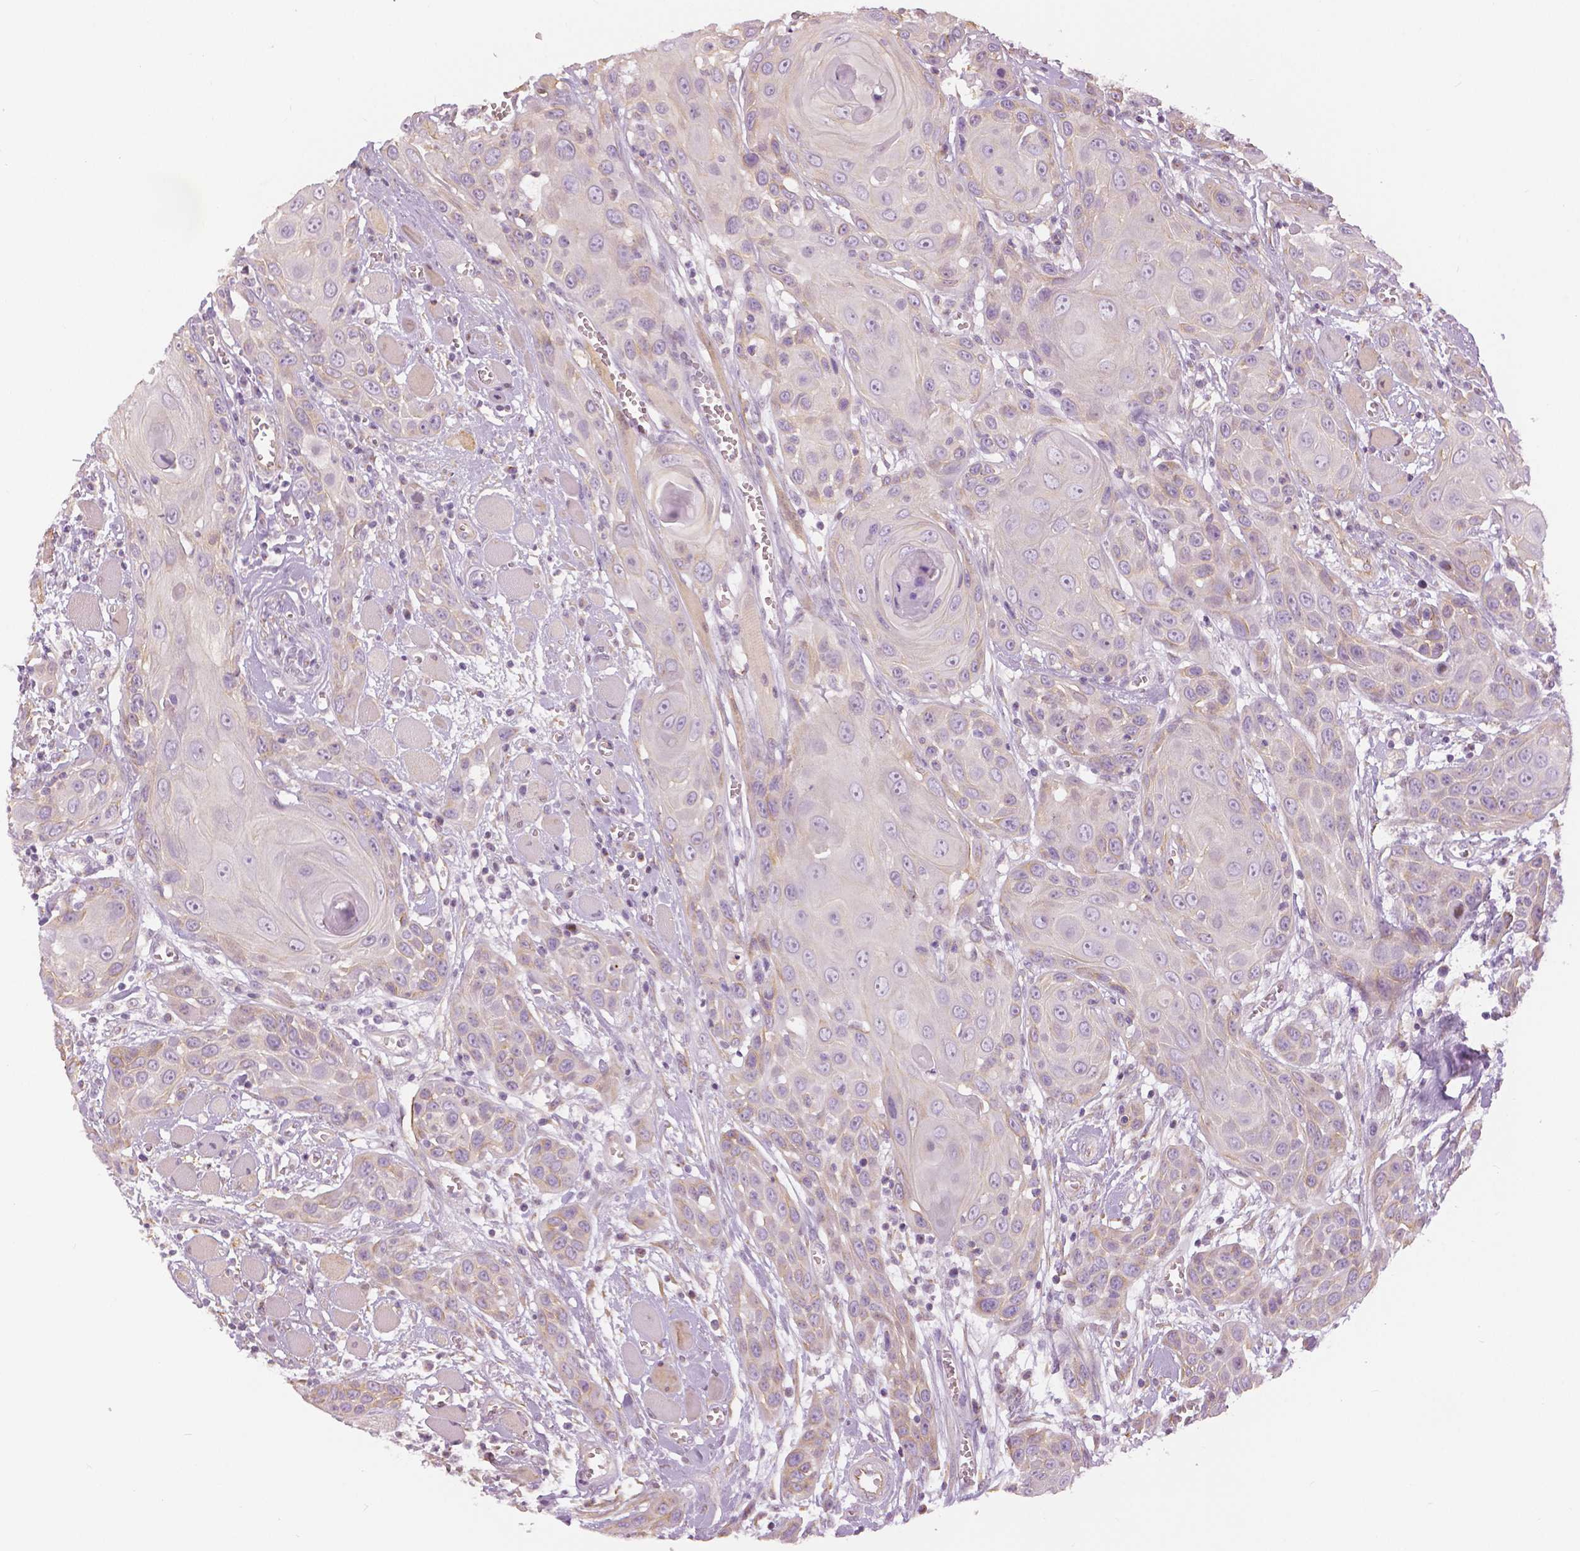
{"staining": {"intensity": "weak", "quantity": "<25%", "location": "cytoplasmic/membranous"}, "tissue": "head and neck cancer", "cell_type": "Tumor cells", "image_type": "cancer", "snomed": [{"axis": "morphology", "description": "Squamous cell carcinoma, NOS"}, {"axis": "topography", "description": "Head-Neck"}], "caption": "IHC of human head and neck cancer displays no staining in tumor cells.", "gene": "SLC24A1", "patient": {"sex": "female", "age": 80}}